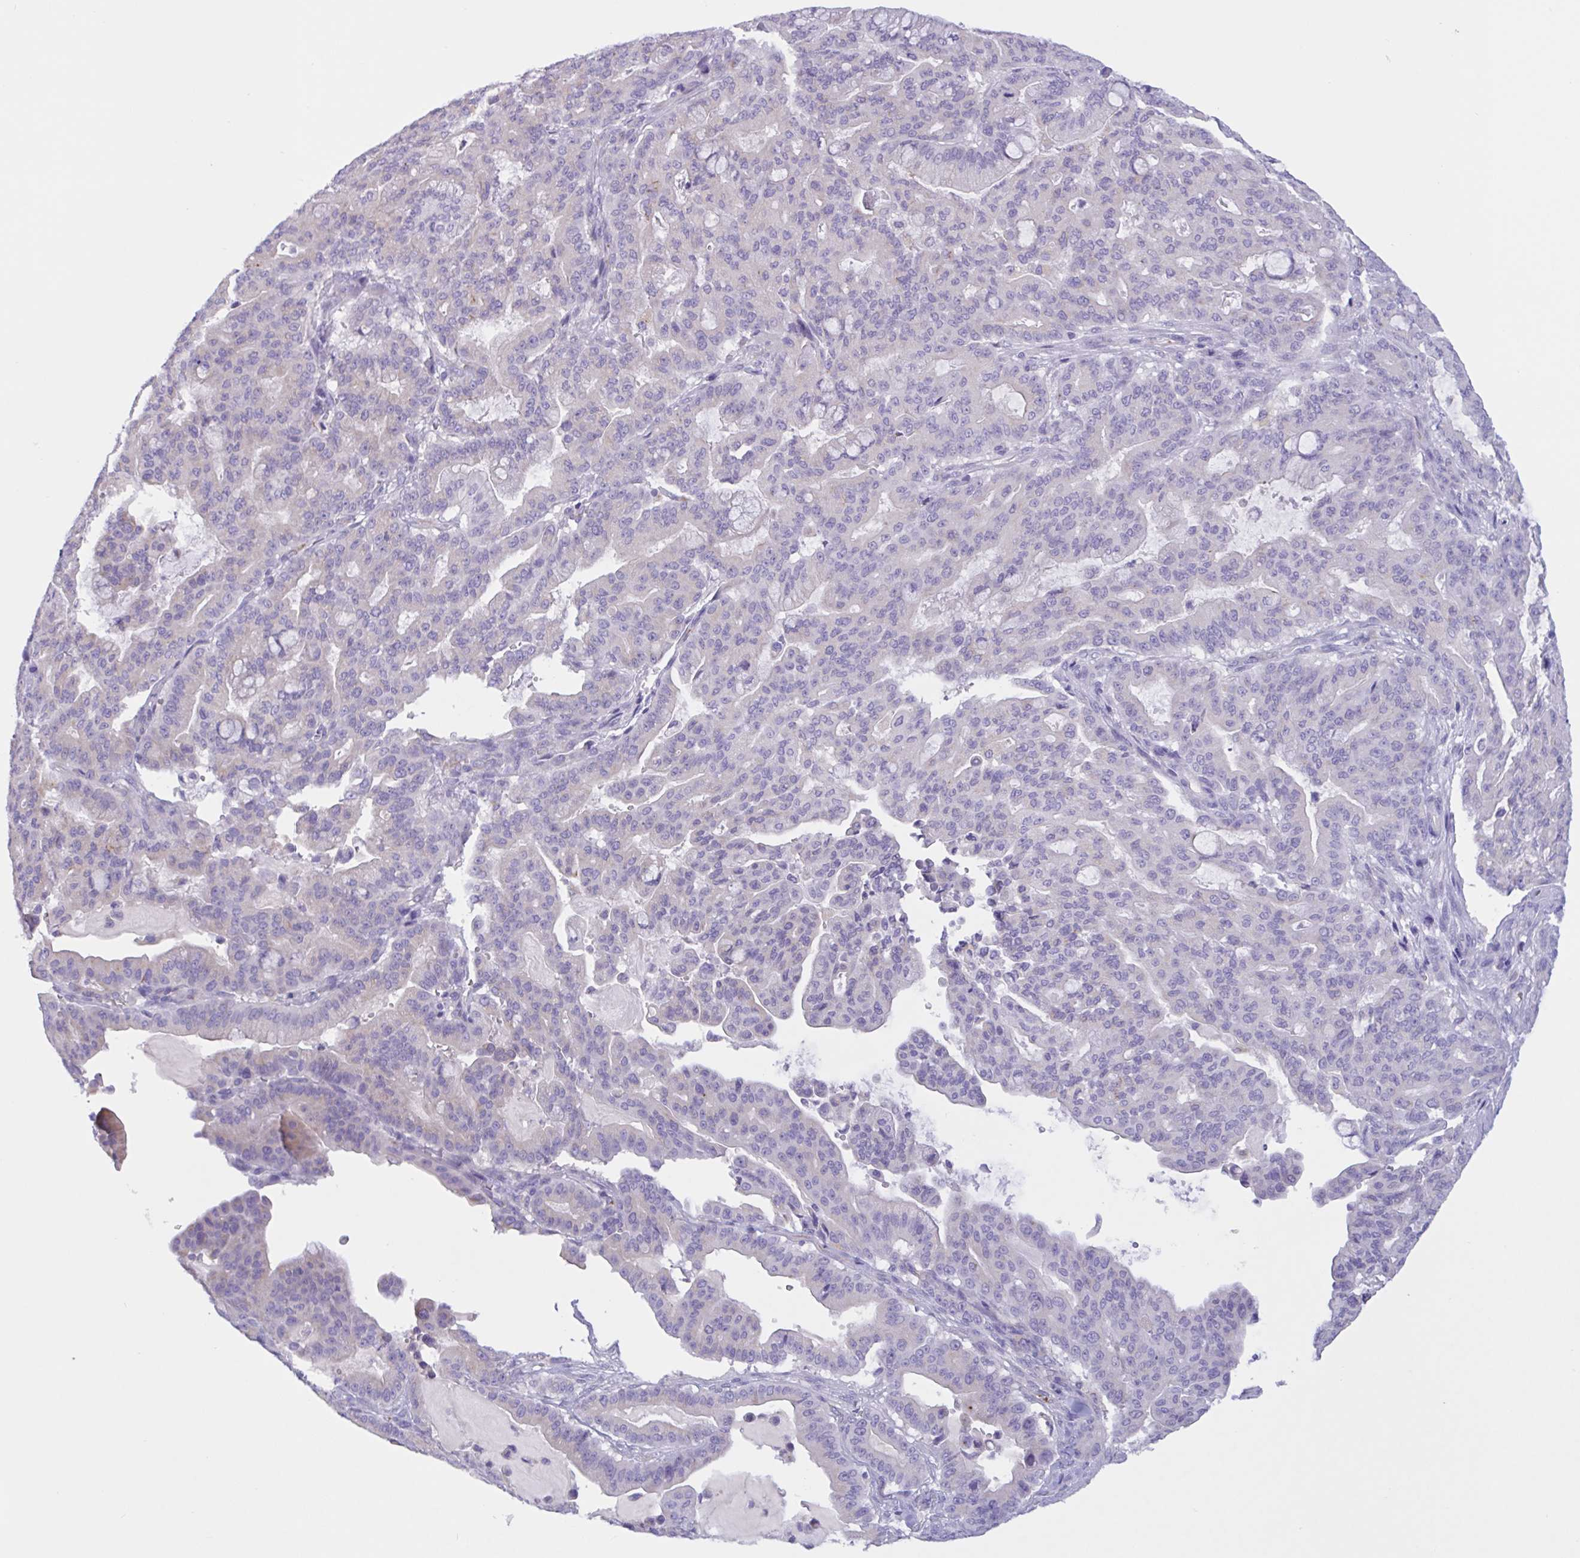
{"staining": {"intensity": "negative", "quantity": "none", "location": "none"}, "tissue": "pancreatic cancer", "cell_type": "Tumor cells", "image_type": "cancer", "snomed": [{"axis": "morphology", "description": "Adenocarcinoma, NOS"}, {"axis": "topography", "description": "Pancreas"}], "caption": "Tumor cells show no significant staining in pancreatic cancer (adenocarcinoma).", "gene": "RPL22L1", "patient": {"sex": "male", "age": 63}}